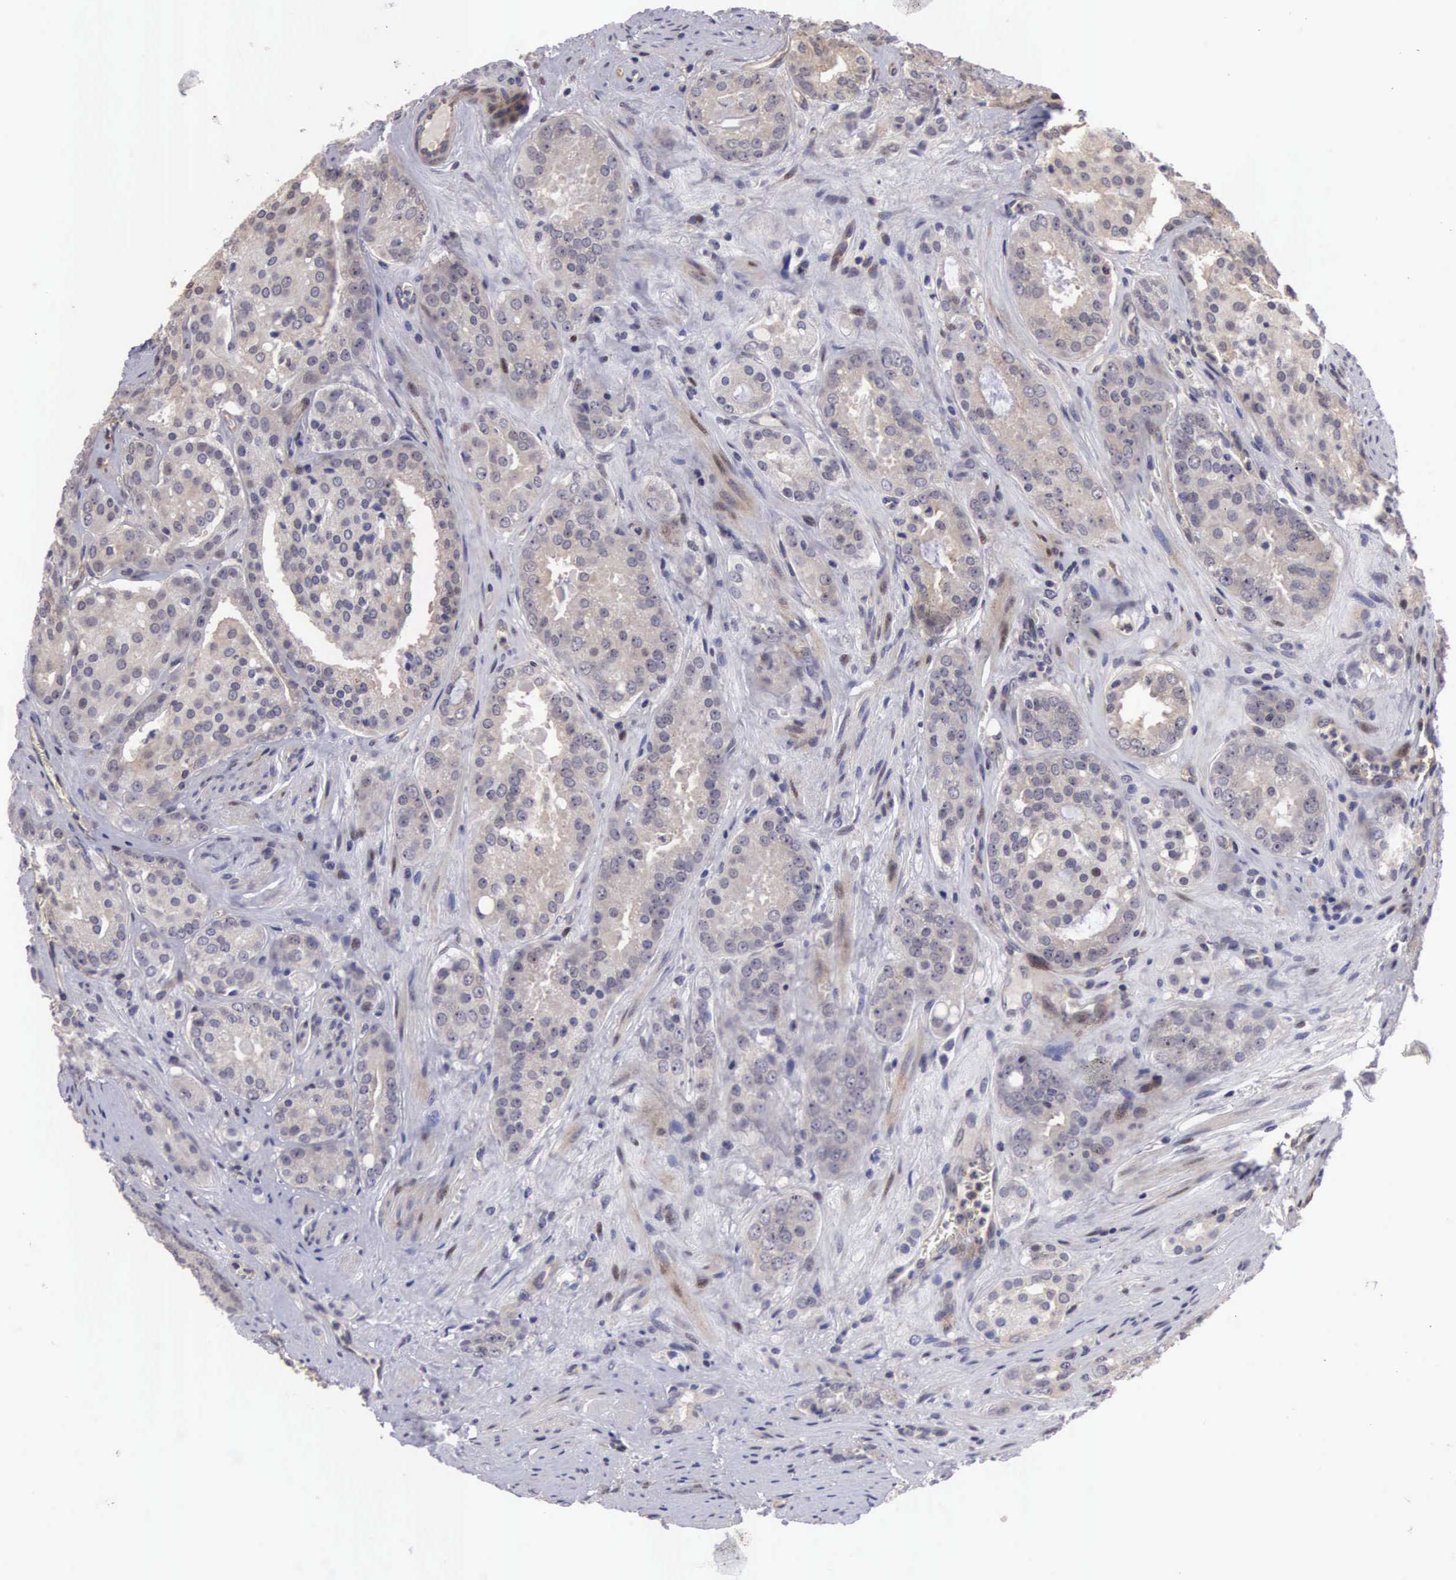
{"staining": {"intensity": "moderate", "quantity": ">75%", "location": "cytoplasmic/membranous,nuclear"}, "tissue": "prostate cancer", "cell_type": "Tumor cells", "image_type": "cancer", "snomed": [{"axis": "morphology", "description": "Adenocarcinoma, Medium grade"}, {"axis": "topography", "description": "Prostate"}], "caption": "Prostate cancer stained for a protein reveals moderate cytoplasmic/membranous and nuclear positivity in tumor cells.", "gene": "EMID1", "patient": {"sex": "male", "age": 60}}